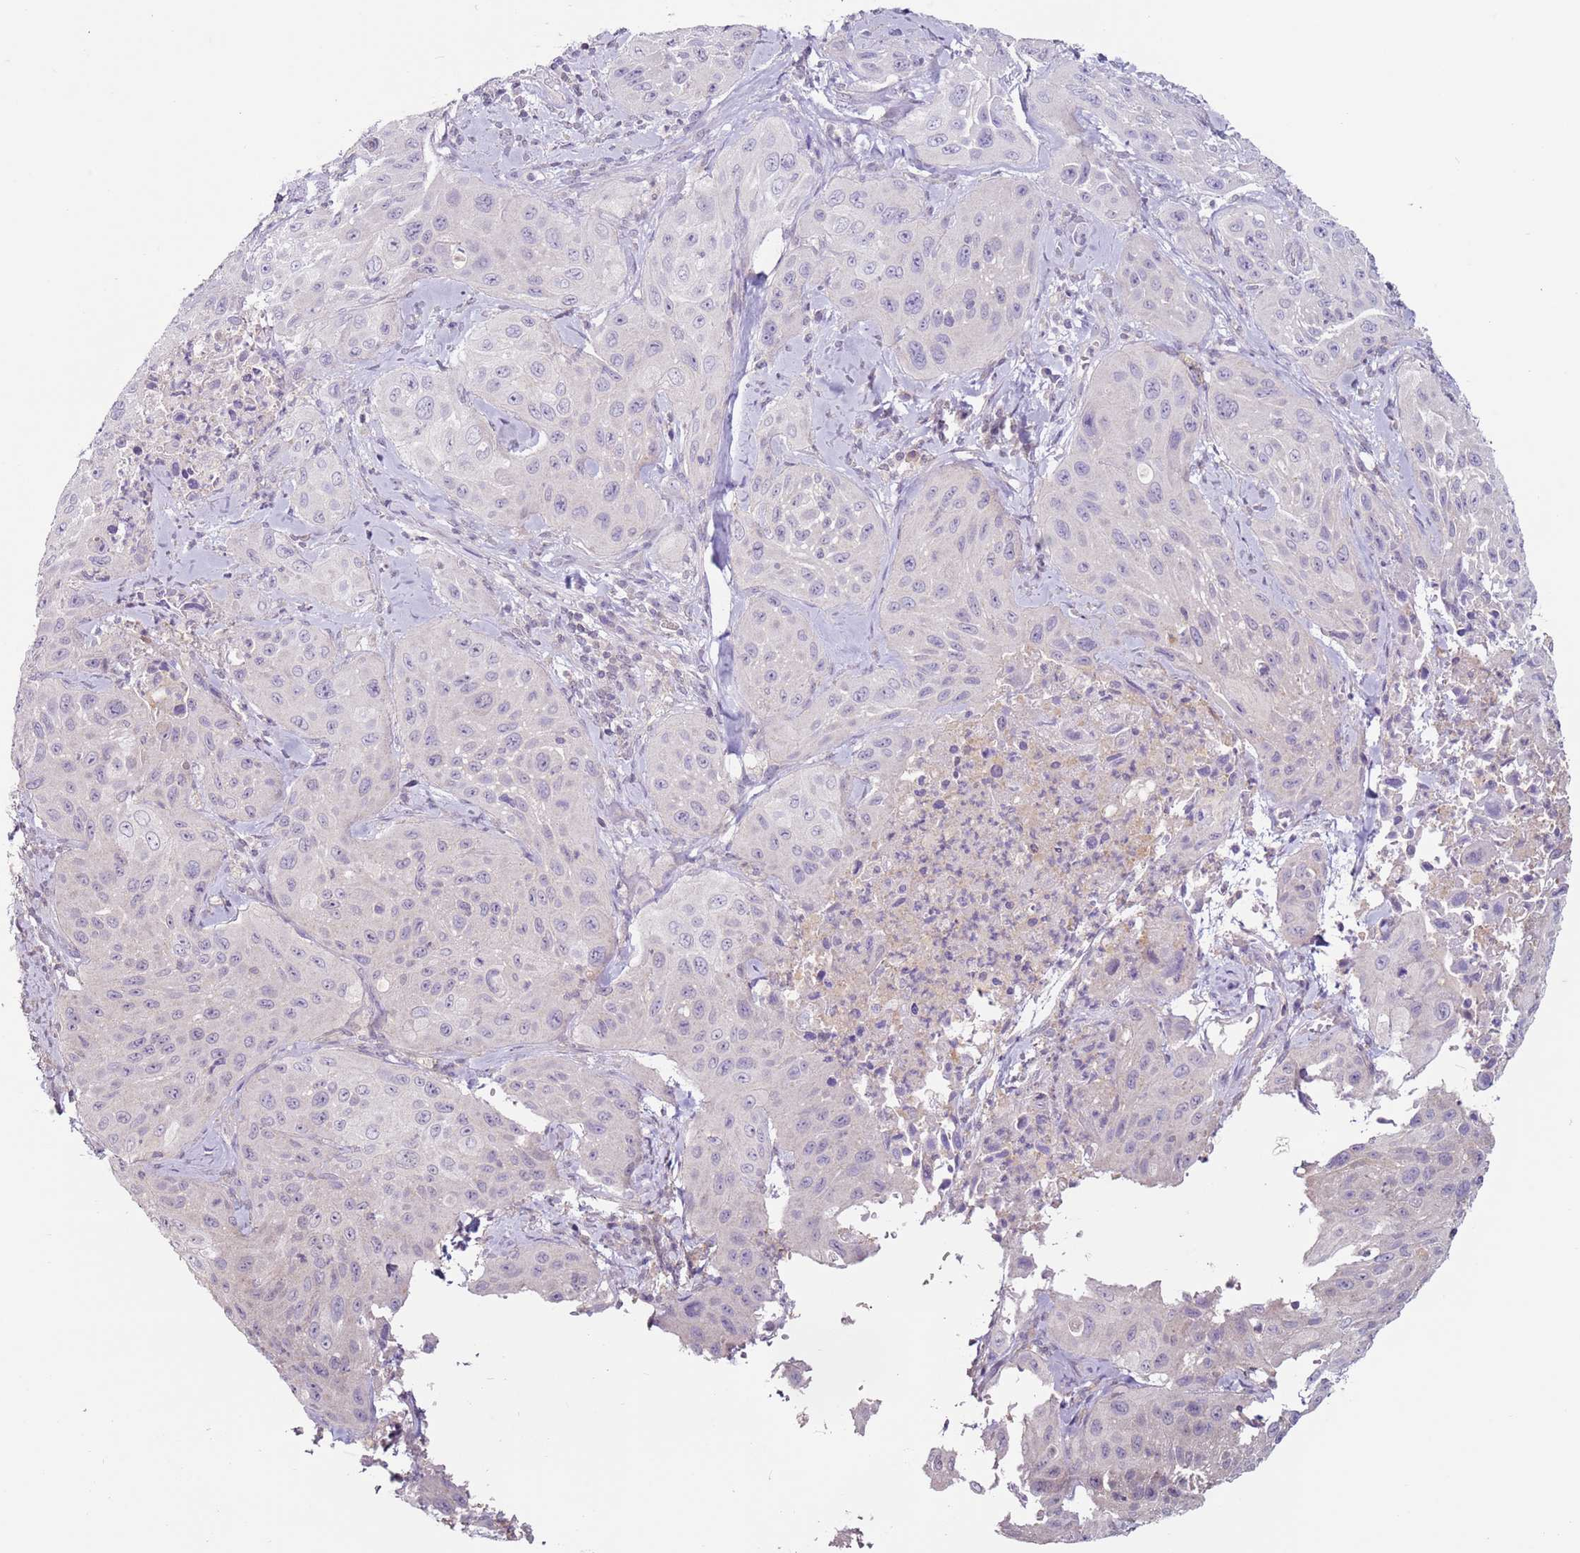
{"staining": {"intensity": "negative", "quantity": "none", "location": "none"}, "tissue": "cervical cancer", "cell_type": "Tumor cells", "image_type": "cancer", "snomed": [{"axis": "morphology", "description": "Squamous cell carcinoma, NOS"}, {"axis": "topography", "description": "Cervix"}], "caption": "Tumor cells are negative for brown protein staining in cervical cancer.", "gene": "MDH1", "patient": {"sex": "female", "age": 42}}